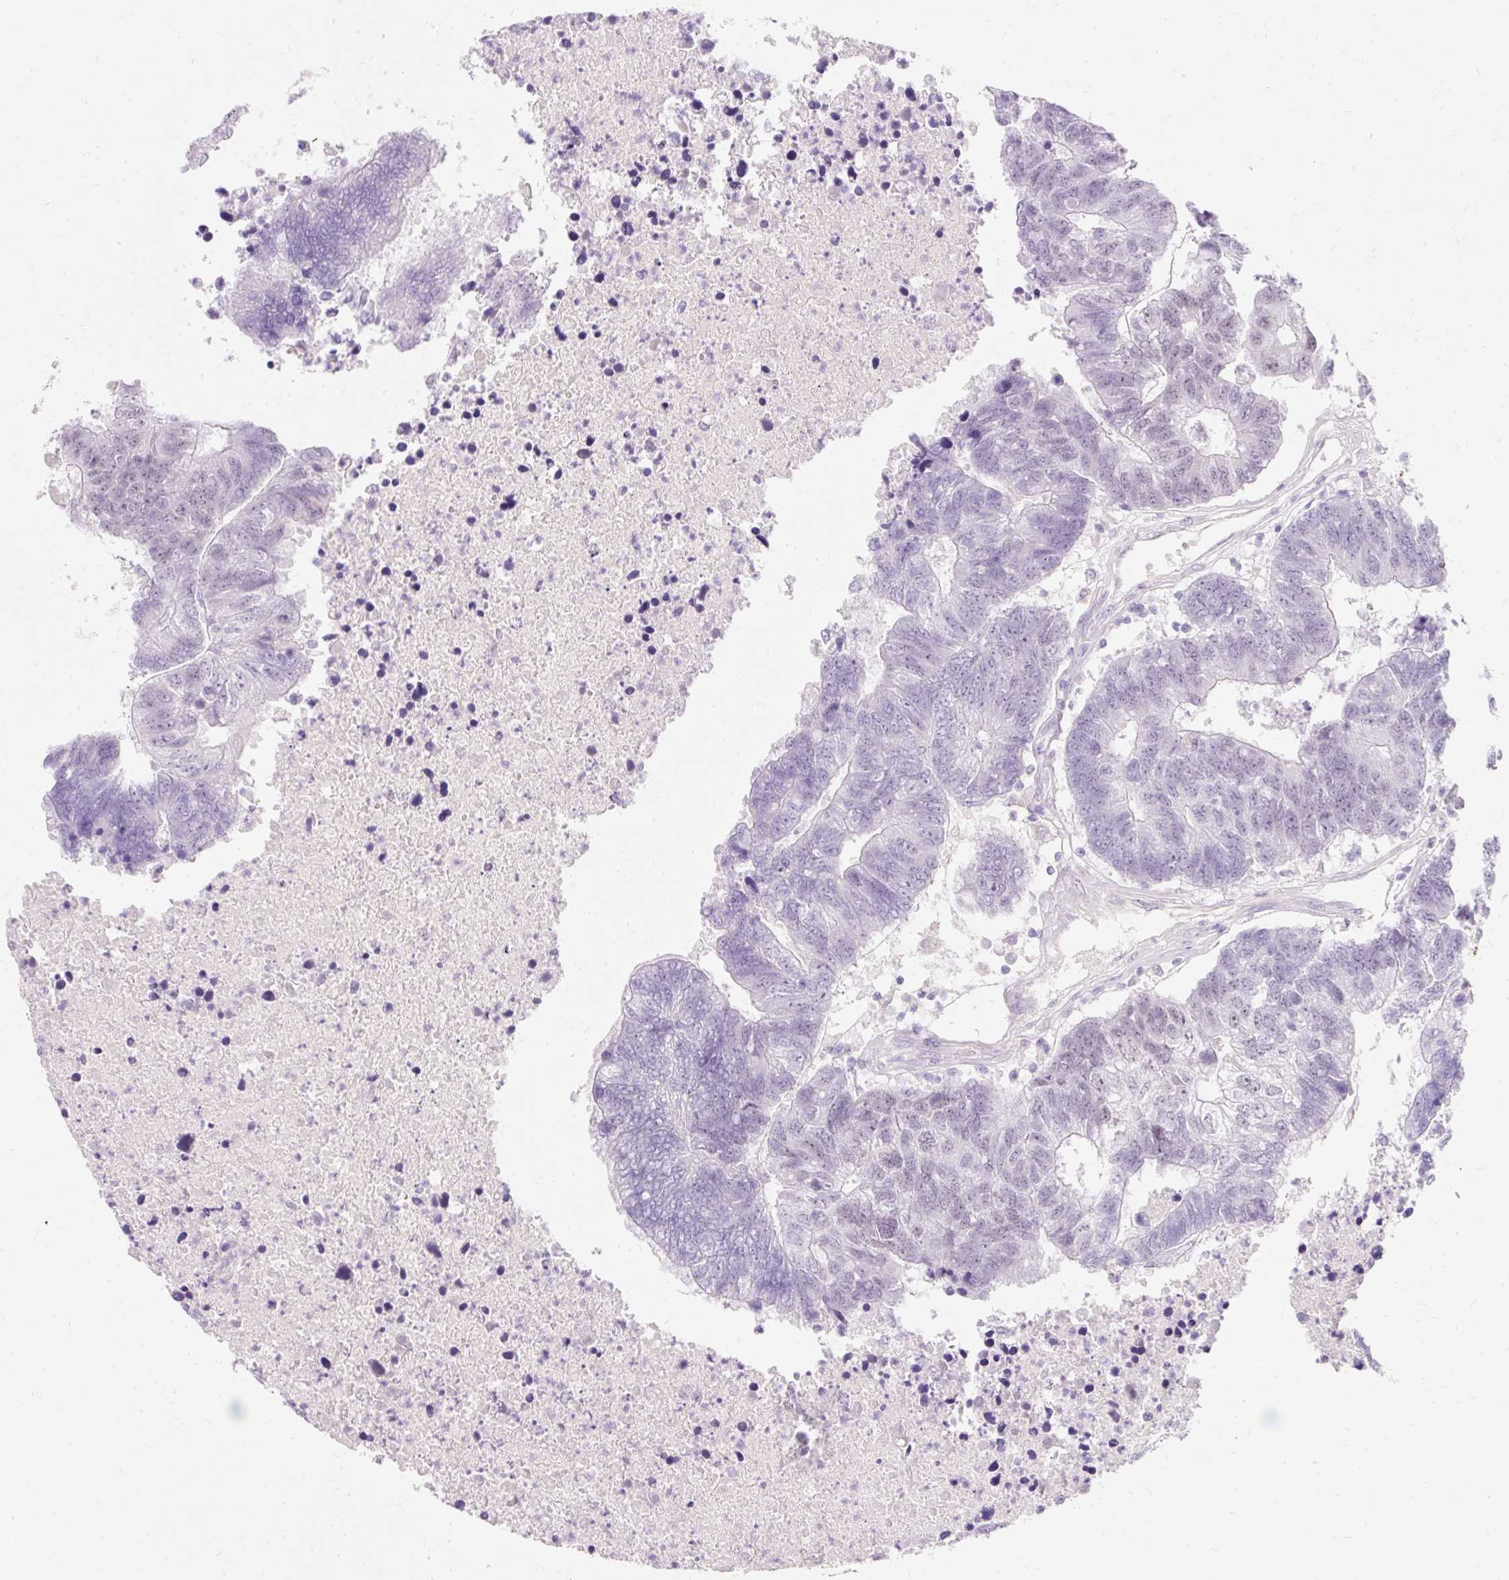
{"staining": {"intensity": "negative", "quantity": "none", "location": "none"}, "tissue": "colorectal cancer", "cell_type": "Tumor cells", "image_type": "cancer", "snomed": [{"axis": "morphology", "description": "Adenocarcinoma, NOS"}, {"axis": "topography", "description": "Colon"}], "caption": "Tumor cells are negative for brown protein staining in colorectal cancer (adenocarcinoma). (DAB immunohistochemistry (IHC), high magnification).", "gene": "TMEM213", "patient": {"sex": "female", "age": 48}}